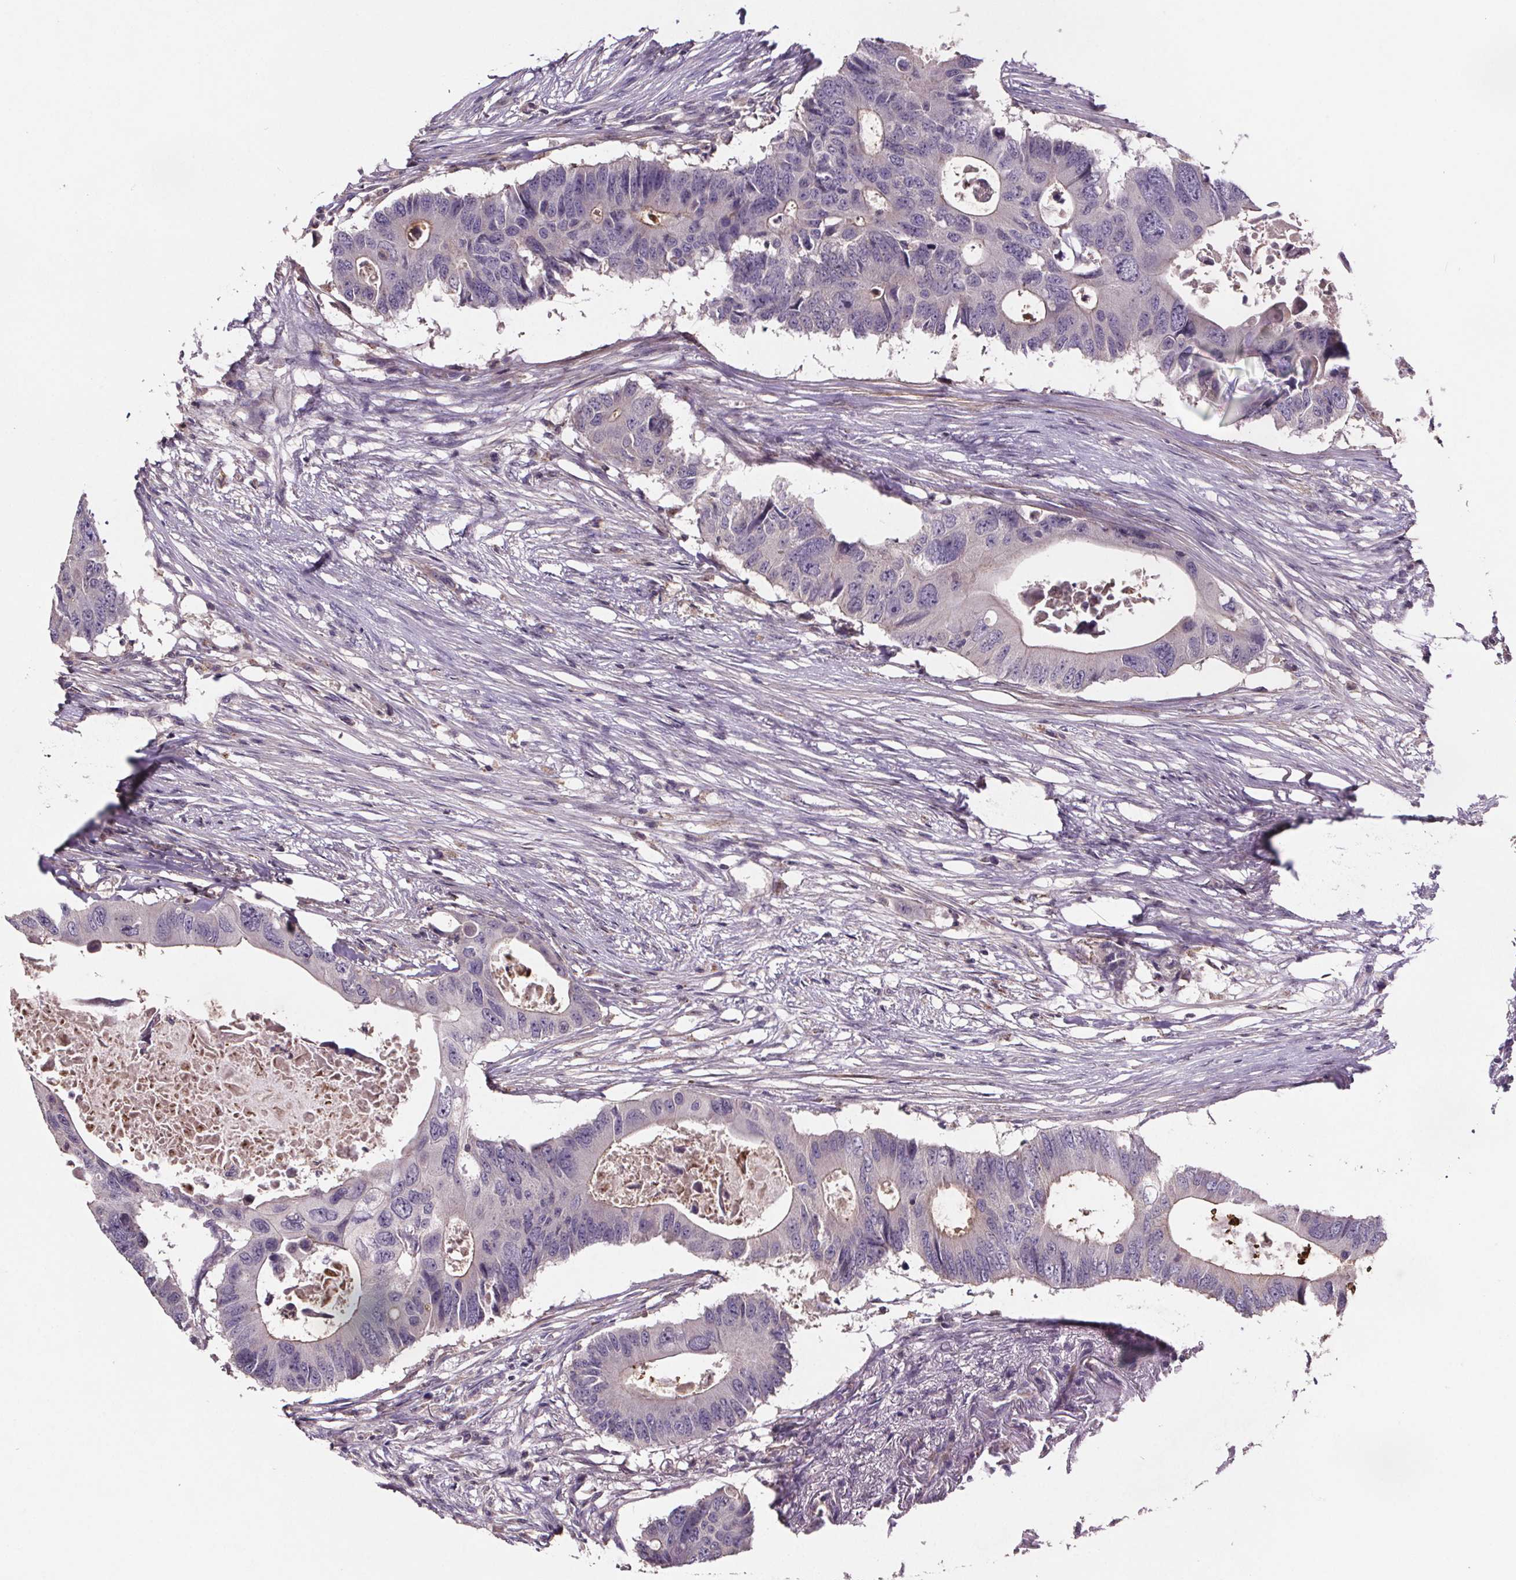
{"staining": {"intensity": "negative", "quantity": "none", "location": "none"}, "tissue": "colorectal cancer", "cell_type": "Tumor cells", "image_type": "cancer", "snomed": [{"axis": "morphology", "description": "Adenocarcinoma, NOS"}, {"axis": "topography", "description": "Colon"}], "caption": "Photomicrograph shows no protein staining in tumor cells of colorectal cancer tissue.", "gene": "CLN3", "patient": {"sex": "male", "age": 71}}